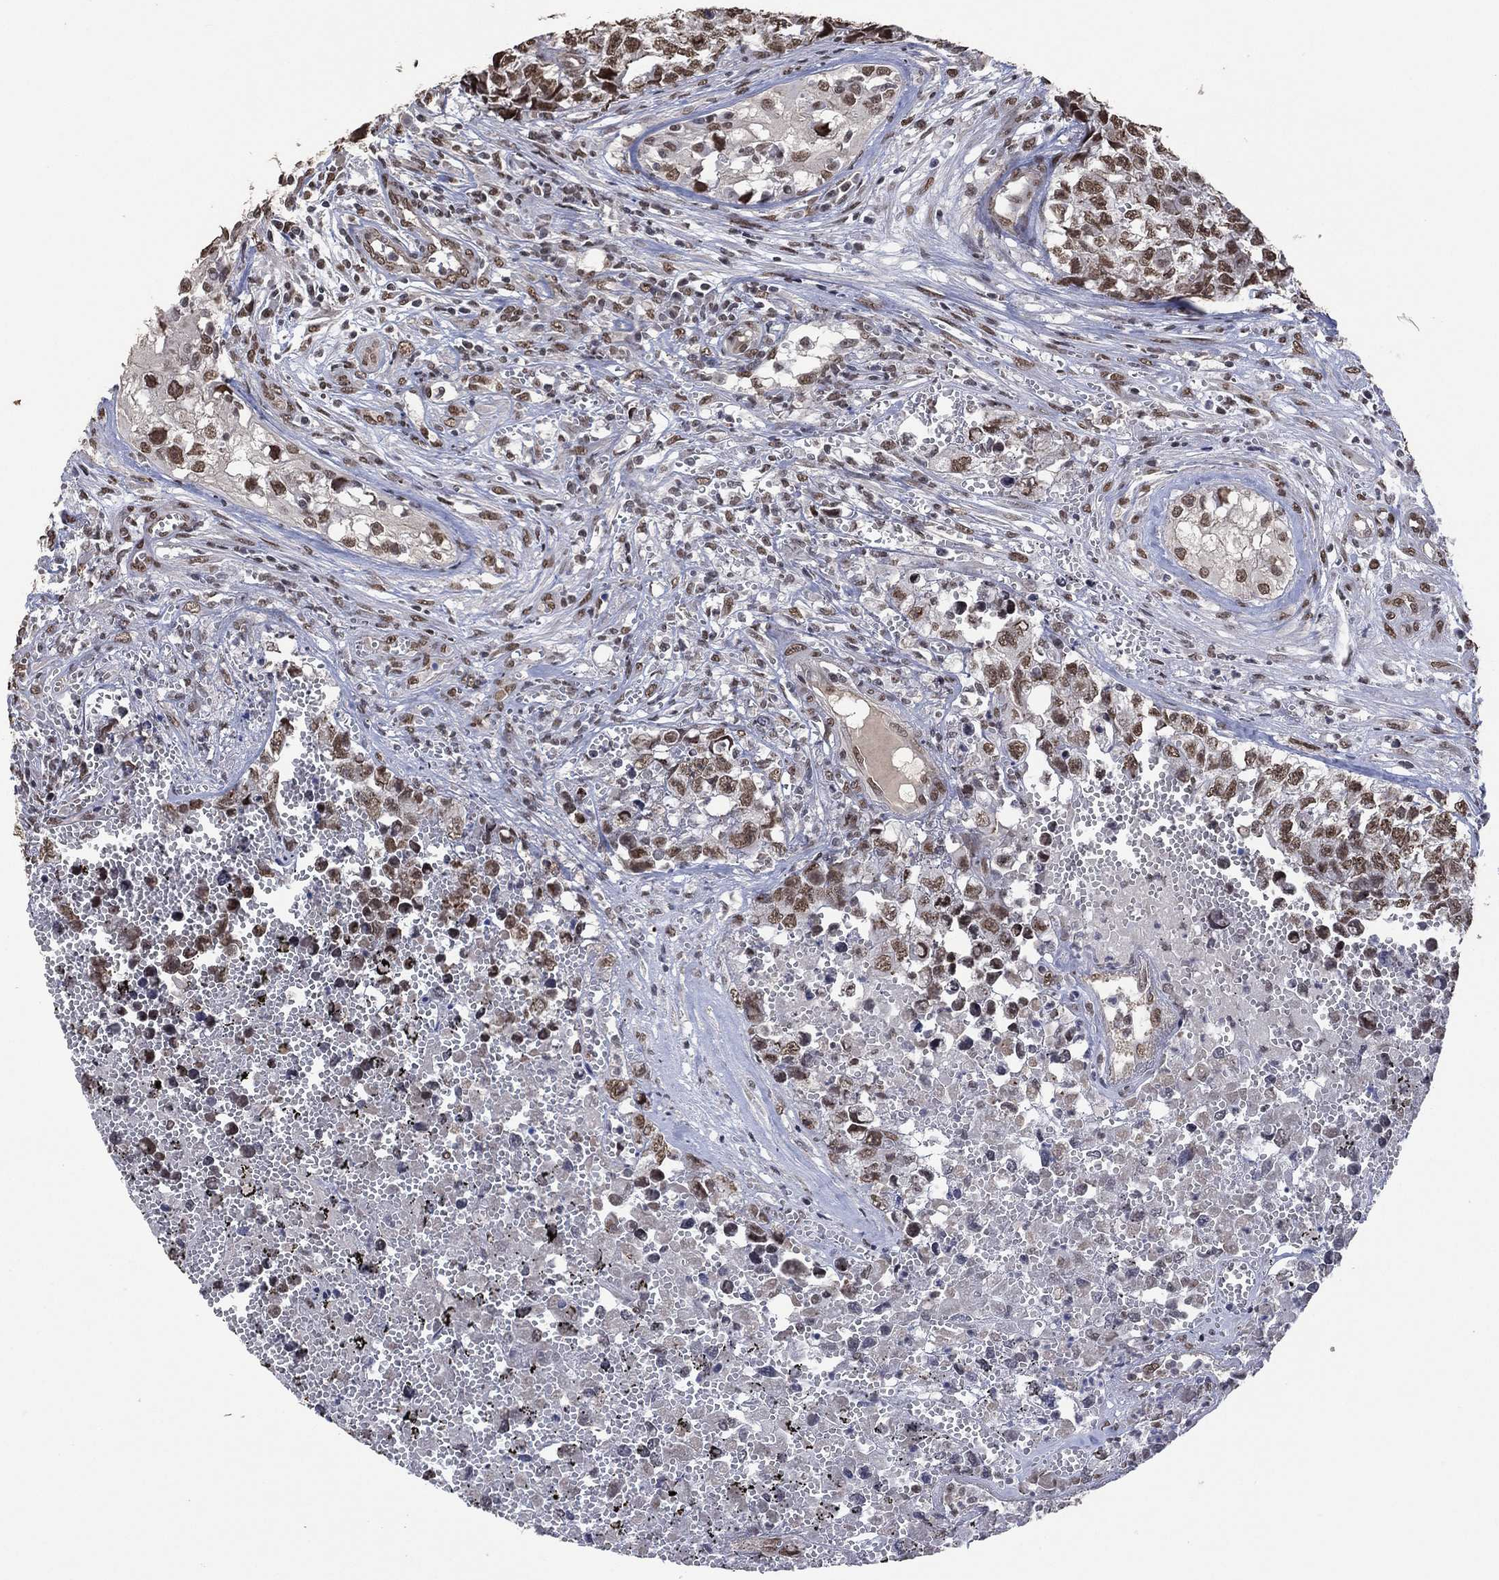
{"staining": {"intensity": "moderate", "quantity": "25%-75%", "location": "nuclear"}, "tissue": "testis cancer", "cell_type": "Tumor cells", "image_type": "cancer", "snomed": [{"axis": "morphology", "description": "Seminoma, NOS"}, {"axis": "morphology", "description": "Carcinoma, Embryonal, NOS"}, {"axis": "topography", "description": "Testis"}], "caption": "The immunohistochemical stain labels moderate nuclear positivity in tumor cells of testis cancer tissue.", "gene": "EHMT1", "patient": {"sex": "male", "age": 22}}